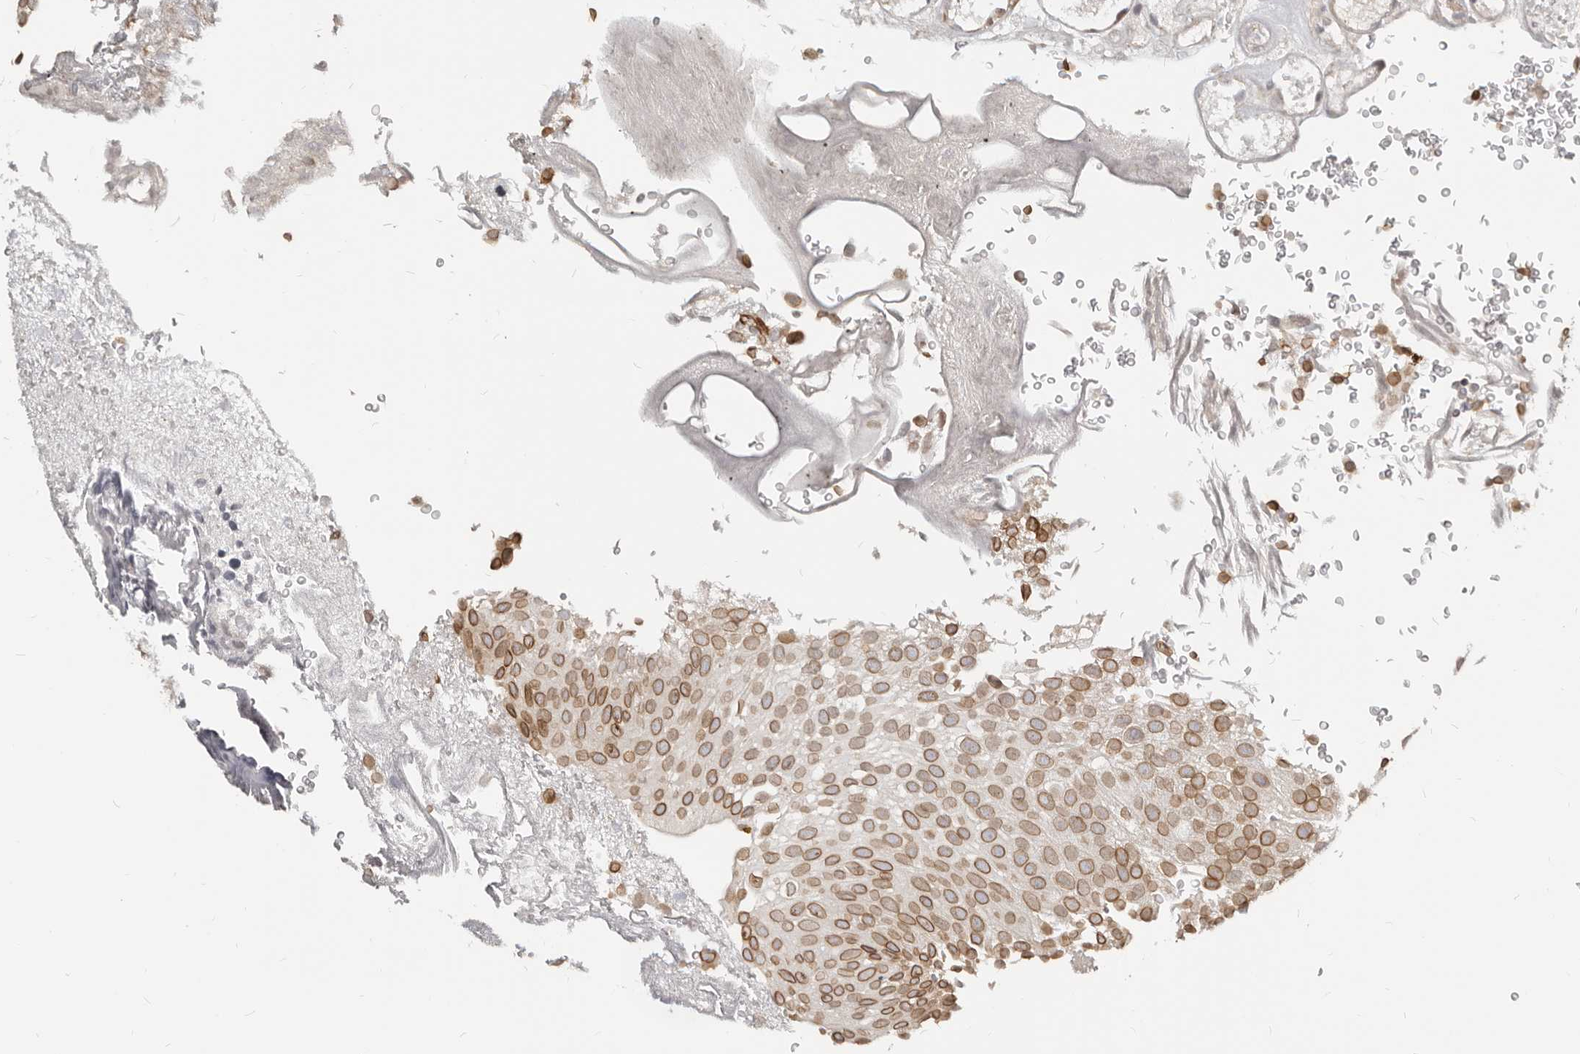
{"staining": {"intensity": "moderate", "quantity": ">75%", "location": "cytoplasmic/membranous,nuclear"}, "tissue": "urothelial cancer", "cell_type": "Tumor cells", "image_type": "cancer", "snomed": [{"axis": "morphology", "description": "Urothelial carcinoma, Low grade"}, {"axis": "topography", "description": "Urinary bladder"}], "caption": "Protein positivity by immunohistochemistry (IHC) exhibits moderate cytoplasmic/membranous and nuclear expression in approximately >75% of tumor cells in urothelial cancer.", "gene": "NUP153", "patient": {"sex": "male", "age": 78}}